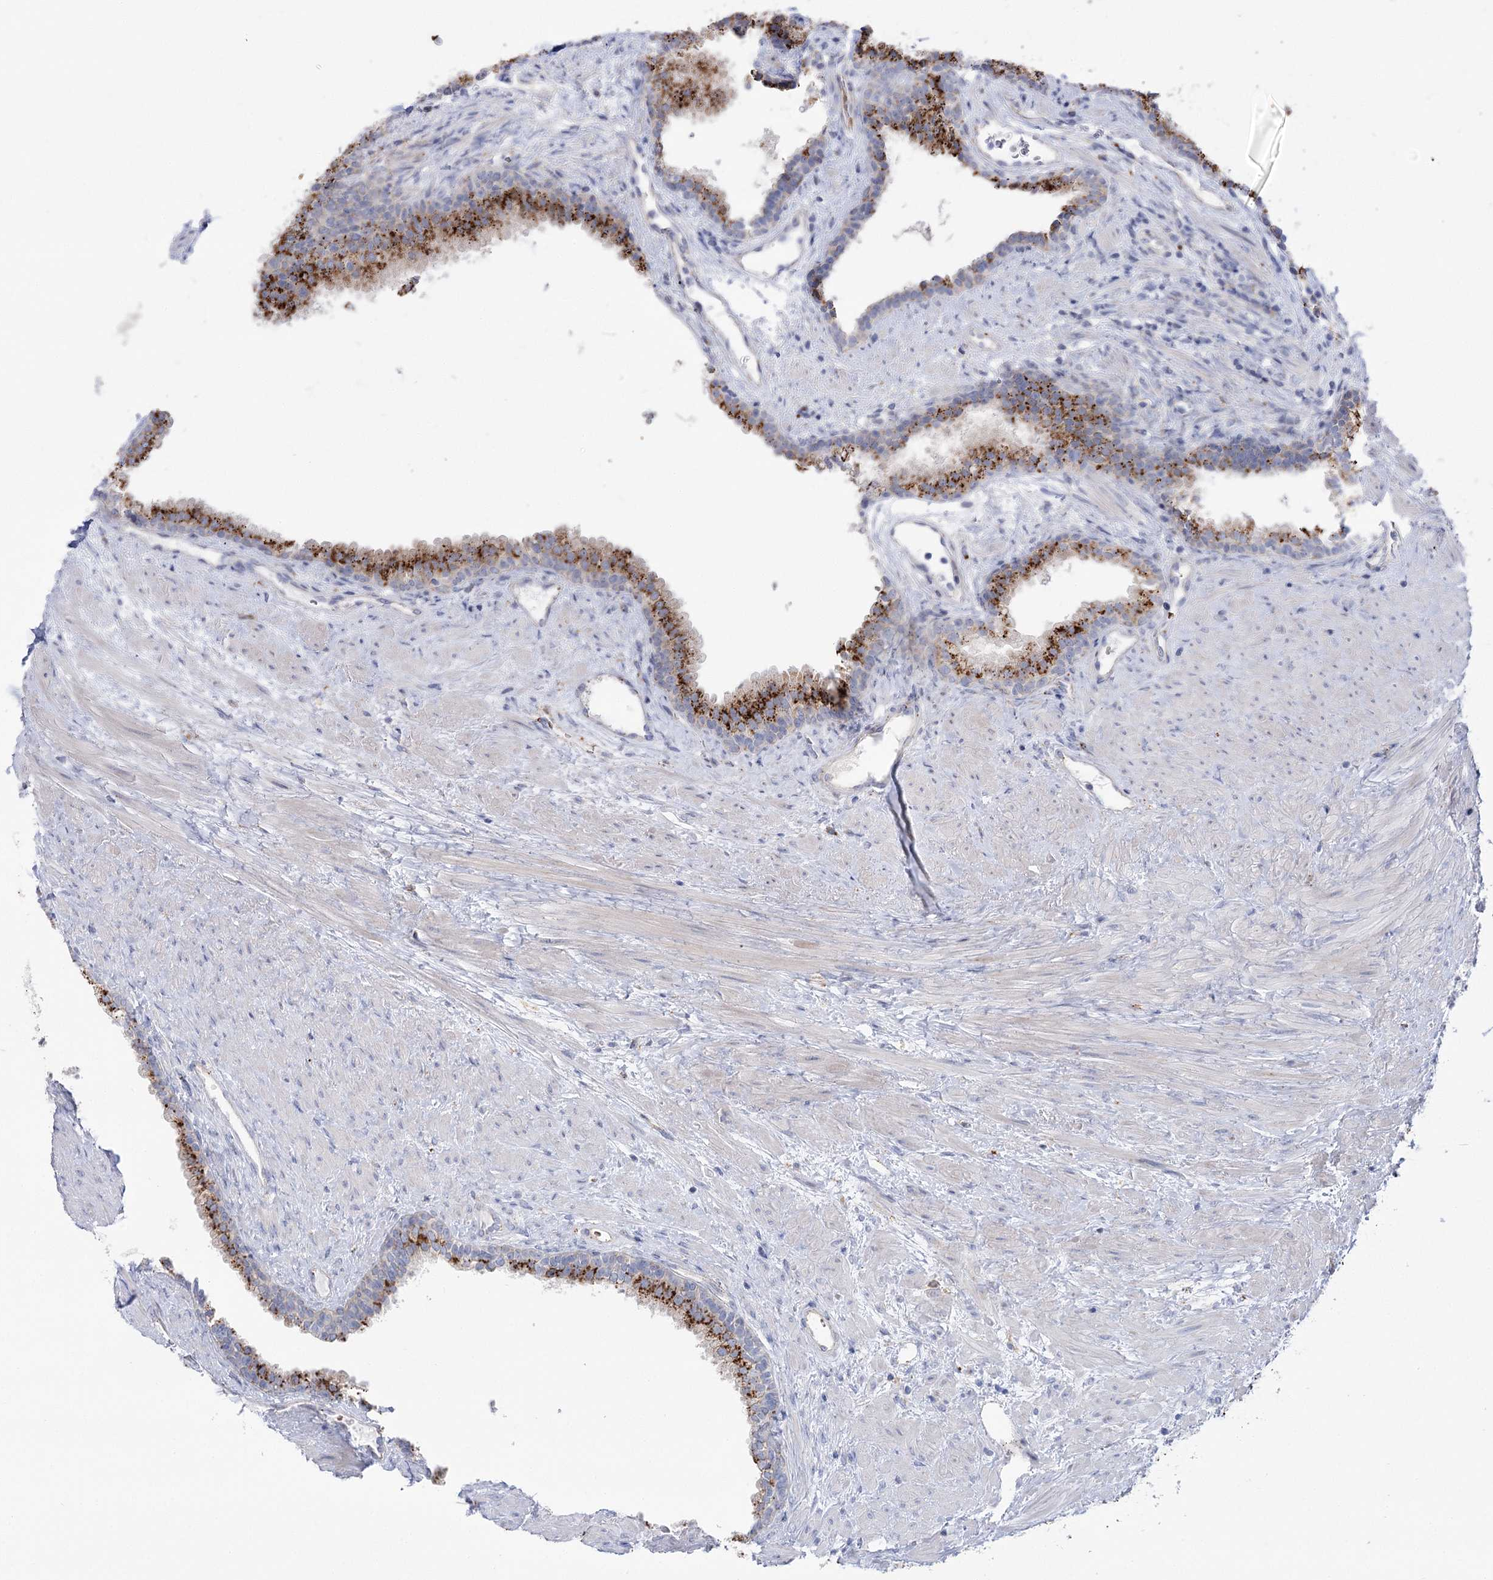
{"staining": {"intensity": "strong", "quantity": "25%-75%", "location": "cytoplasmic/membranous"}, "tissue": "prostate", "cell_type": "Glandular cells", "image_type": "normal", "snomed": [{"axis": "morphology", "description": "Normal tissue, NOS"}, {"axis": "topography", "description": "Prostate"}], "caption": "Brown immunohistochemical staining in unremarkable human prostate shows strong cytoplasmic/membranous positivity in approximately 25%-75% of glandular cells. The staining is performed using DAB brown chromogen to label protein expression. The nuclei are counter-stained blue using hematoxylin.", "gene": "SIAE", "patient": {"sex": "male", "age": 76}}